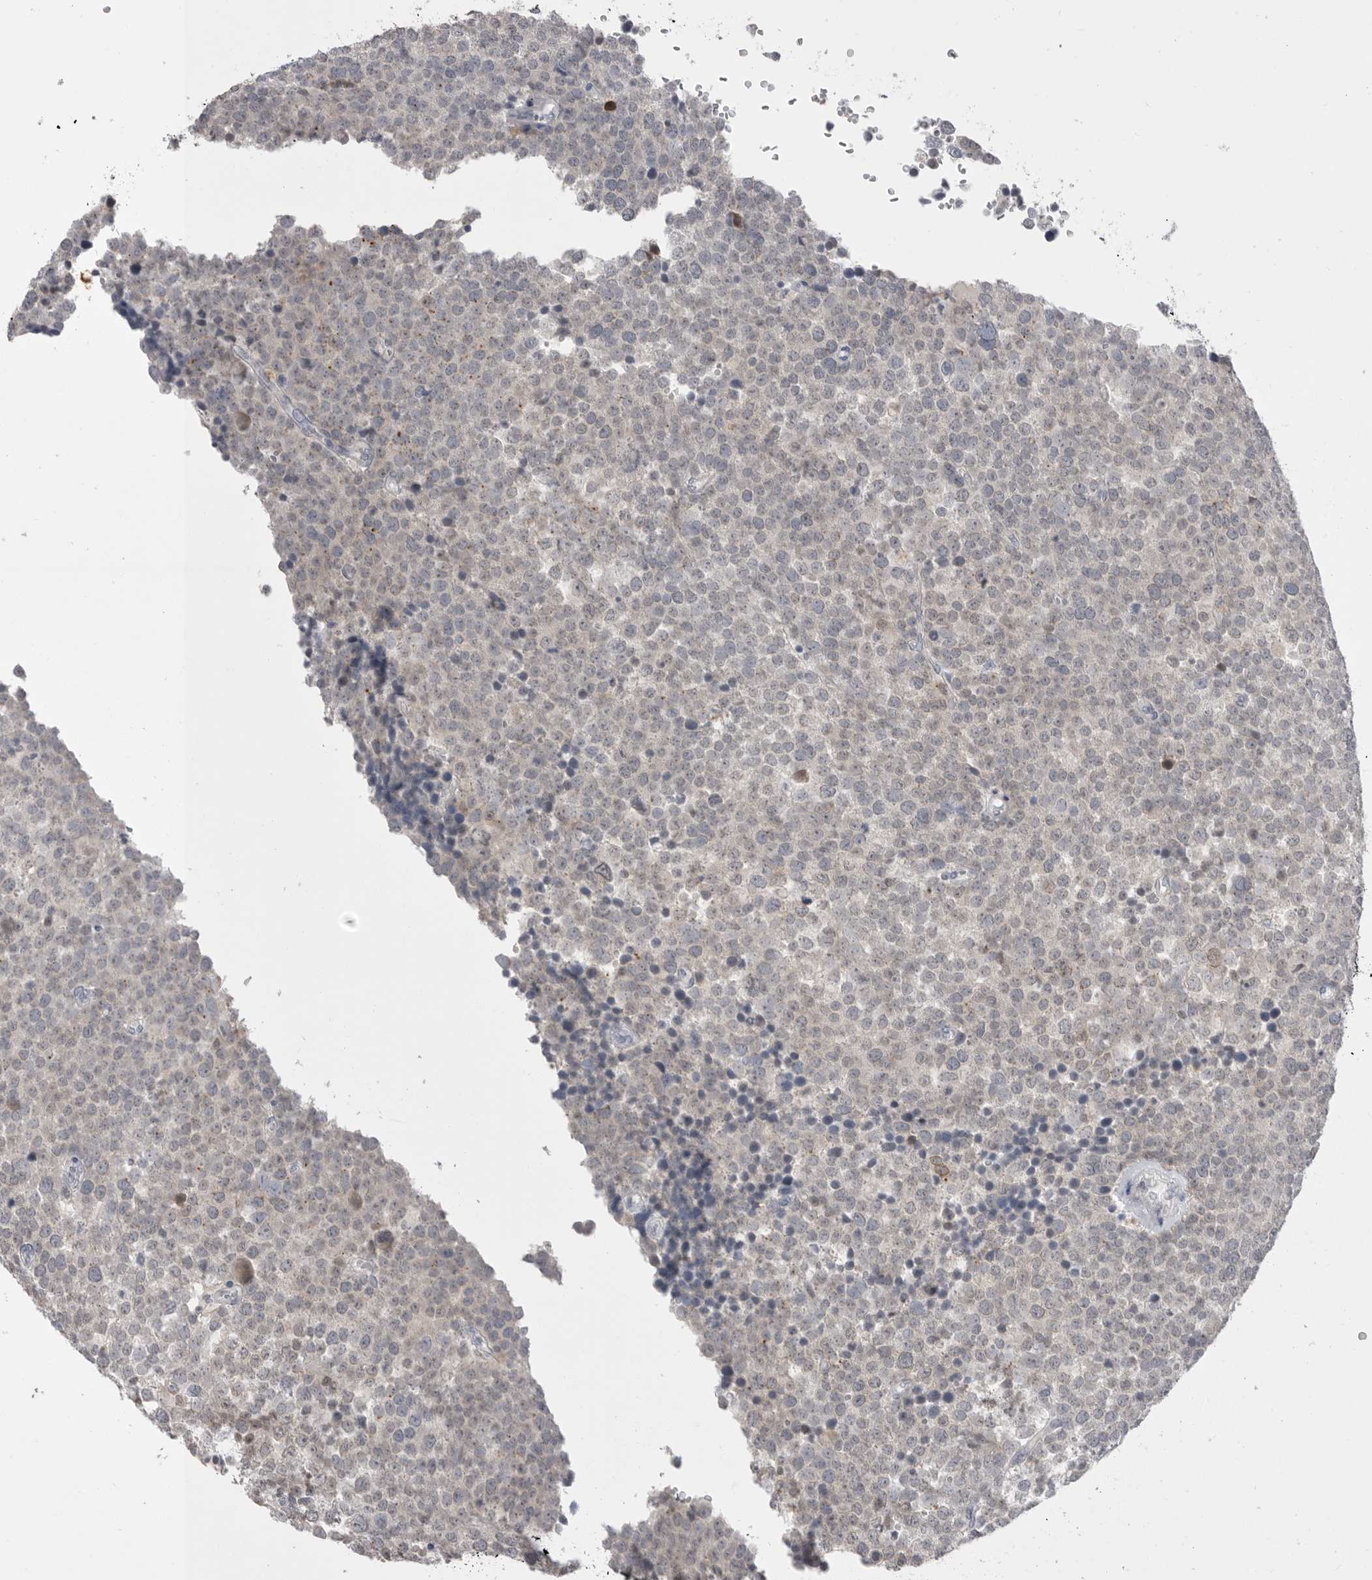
{"staining": {"intensity": "weak", "quantity": "<25%", "location": "nuclear"}, "tissue": "testis cancer", "cell_type": "Tumor cells", "image_type": "cancer", "snomed": [{"axis": "morphology", "description": "Seminoma, NOS"}, {"axis": "topography", "description": "Testis"}], "caption": "Testis cancer (seminoma) was stained to show a protein in brown. There is no significant positivity in tumor cells.", "gene": "ZBTB7B", "patient": {"sex": "male", "age": 71}}